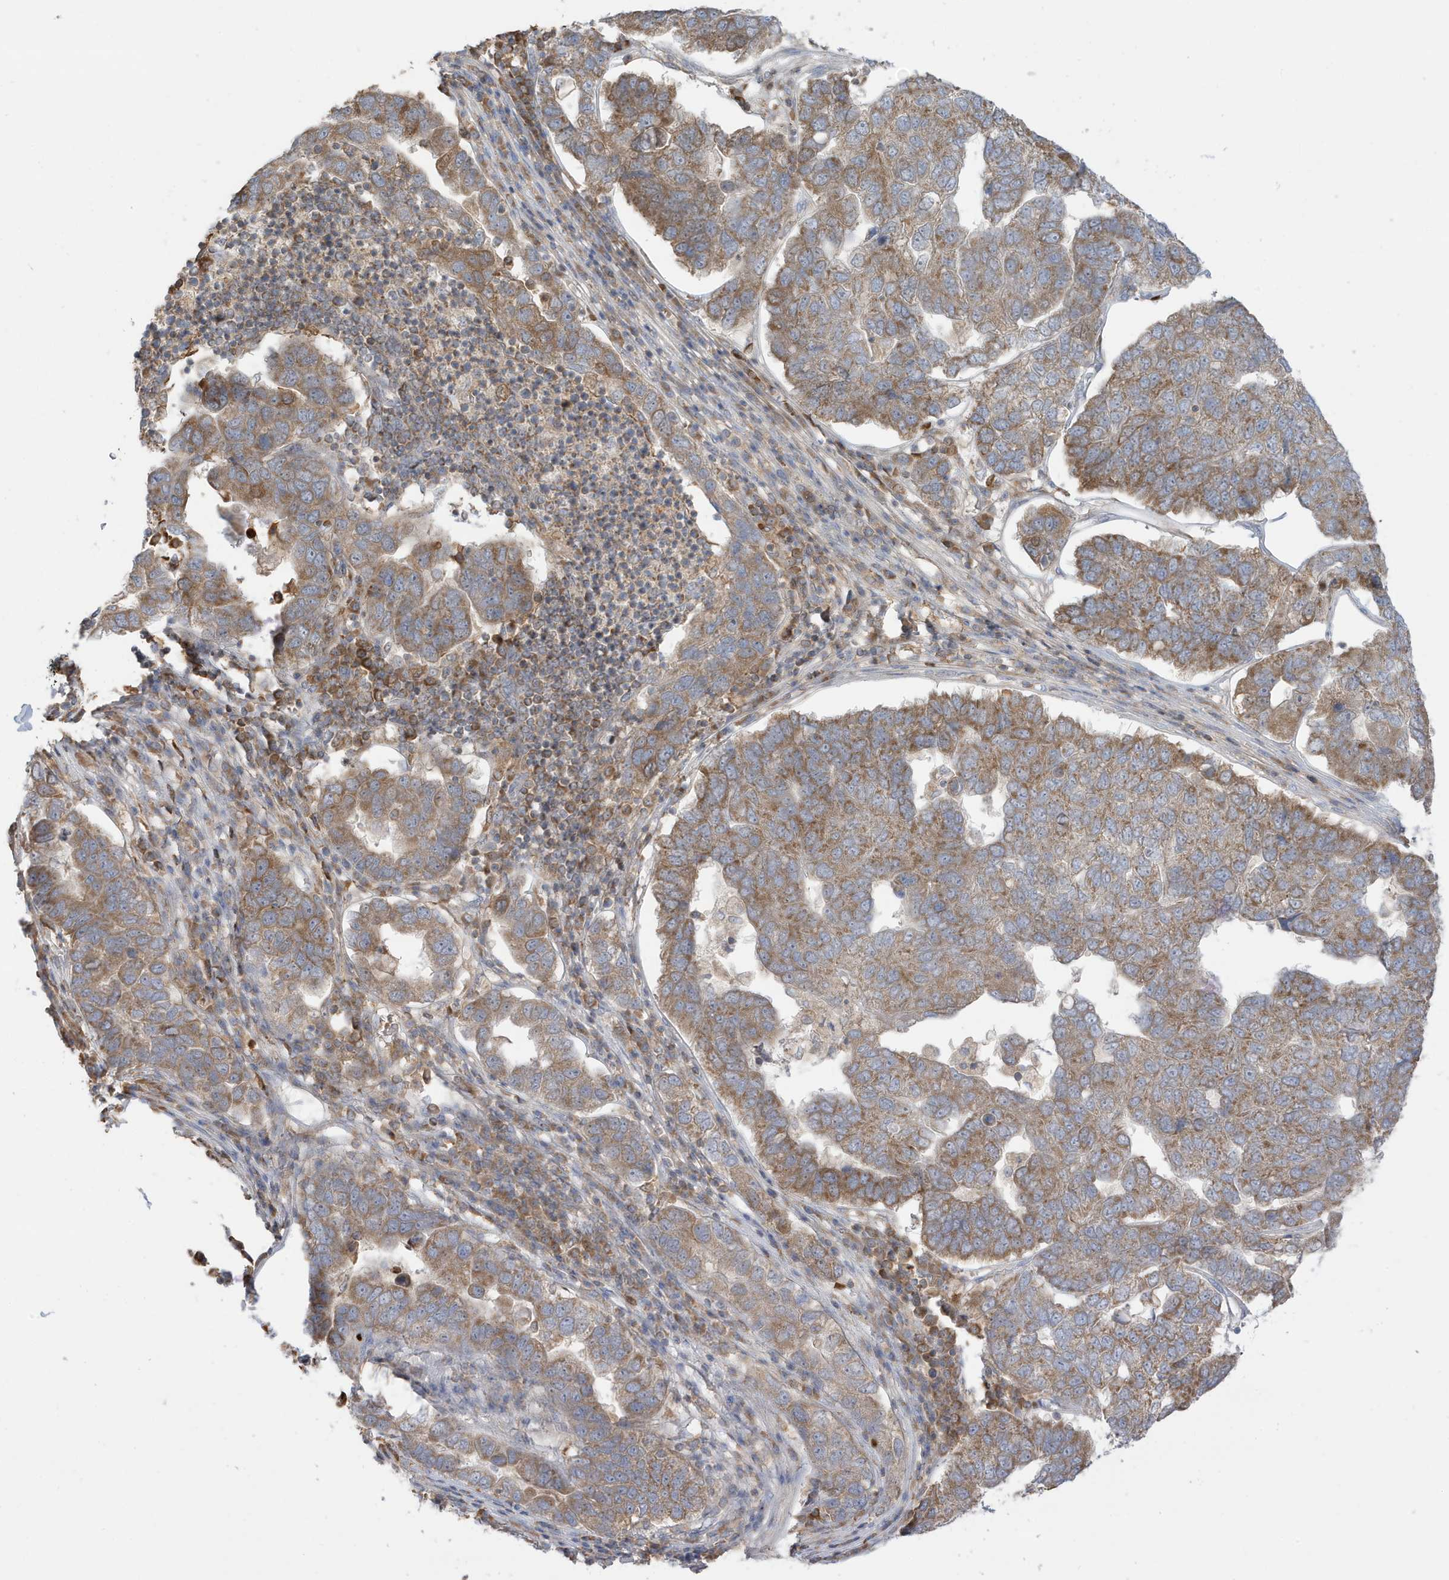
{"staining": {"intensity": "moderate", "quantity": ">75%", "location": "cytoplasmic/membranous"}, "tissue": "pancreatic cancer", "cell_type": "Tumor cells", "image_type": "cancer", "snomed": [{"axis": "morphology", "description": "Adenocarcinoma, NOS"}, {"axis": "topography", "description": "Pancreas"}], "caption": "A brown stain highlights moderate cytoplasmic/membranous expression of a protein in human adenocarcinoma (pancreatic) tumor cells. The staining was performed using DAB (3,3'-diaminobenzidine) to visualize the protein expression in brown, while the nuclei were stained in blue with hematoxylin (Magnification: 20x).", "gene": "NPPC", "patient": {"sex": "female", "age": 61}}